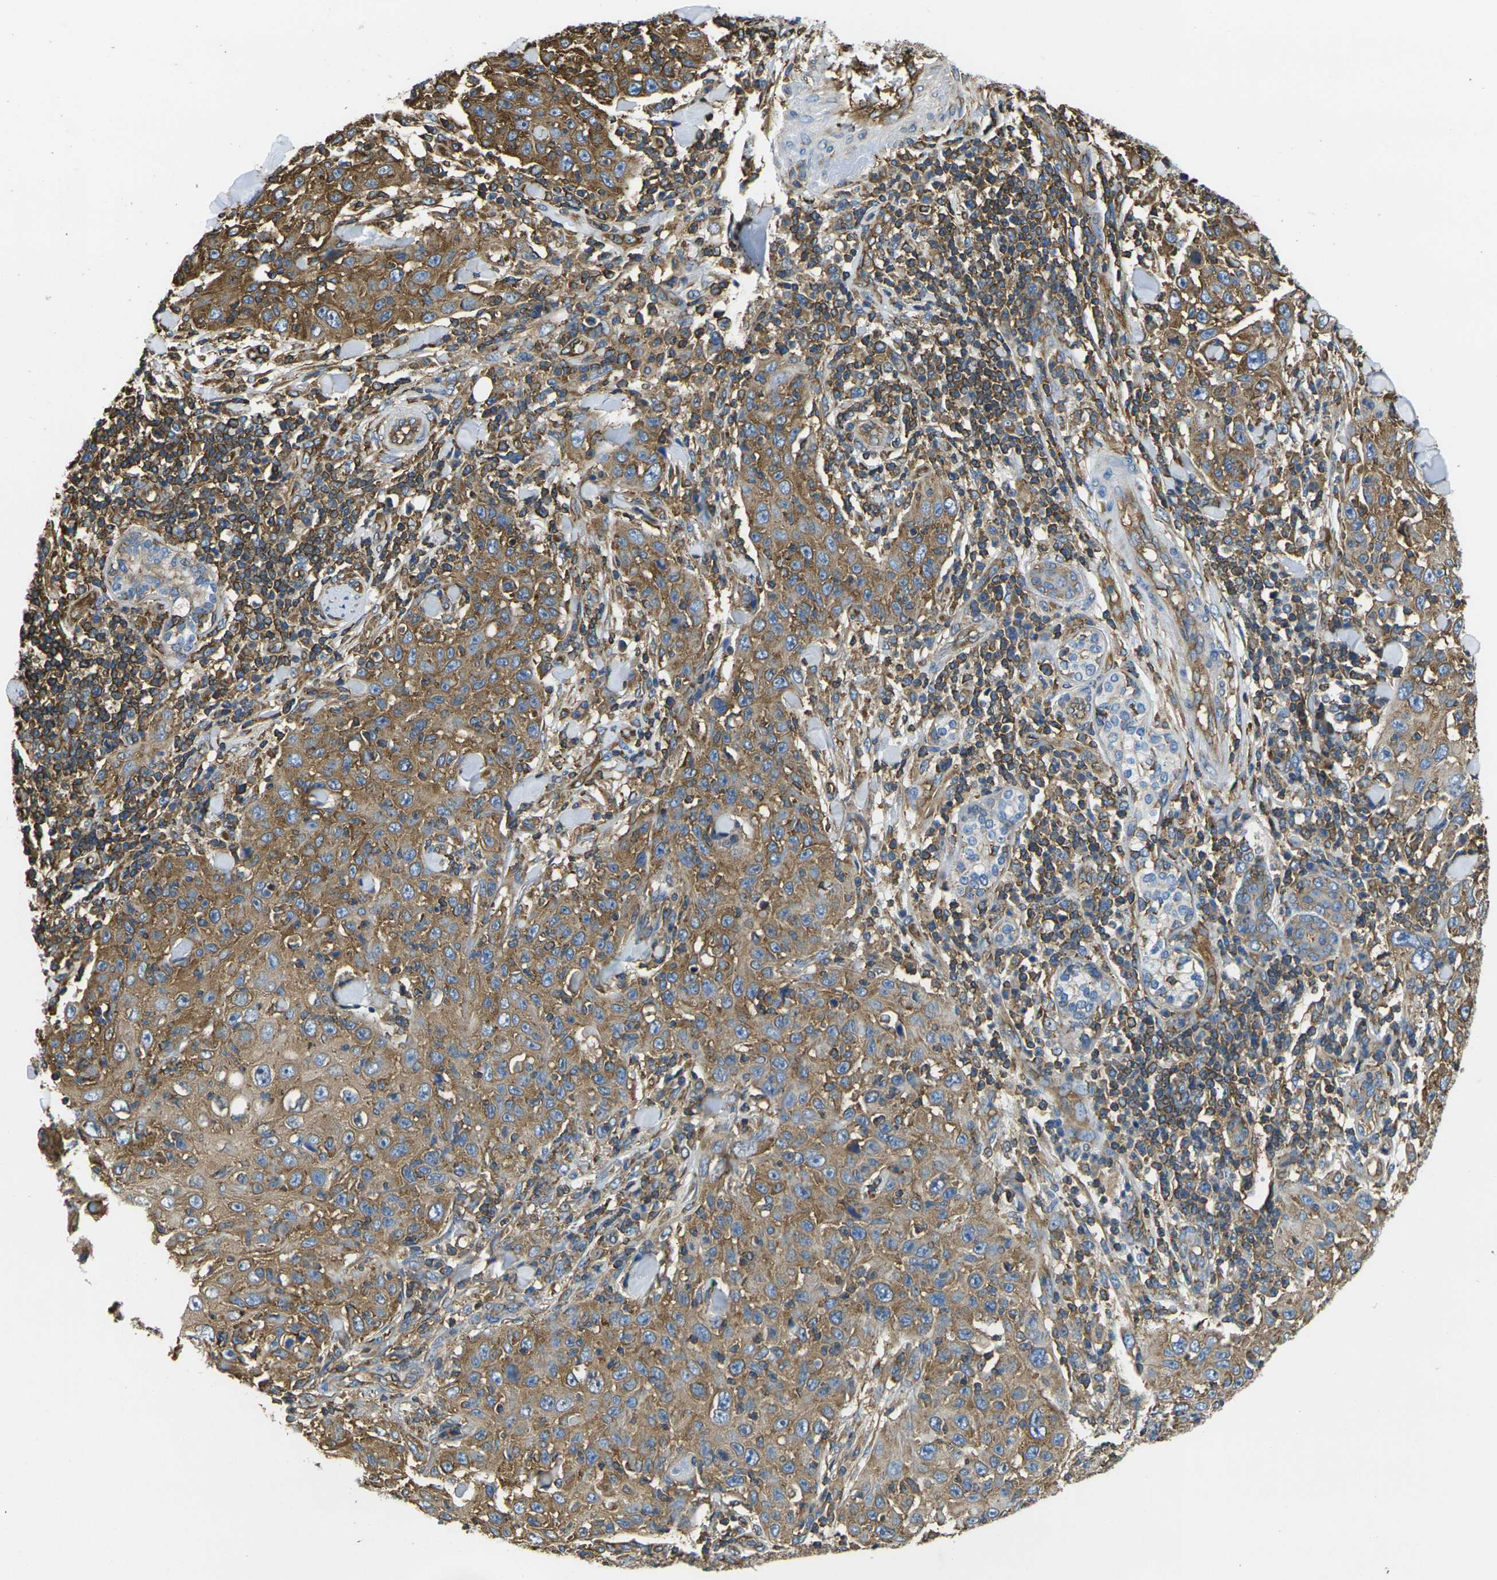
{"staining": {"intensity": "moderate", "quantity": ">75%", "location": "cytoplasmic/membranous"}, "tissue": "skin cancer", "cell_type": "Tumor cells", "image_type": "cancer", "snomed": [{"axis": "morphology", "description": "Squamous cell carcinoma, NOS"}, {"axis": "topography", "description": "Skin"}], "caption": "Moderate cytoplasmic/membranous protein expression is appreciated in about >75% of tumor cells in skin cancer.", "gene": "FAM110D", "patient": {"sex": "female", "age": 88}}